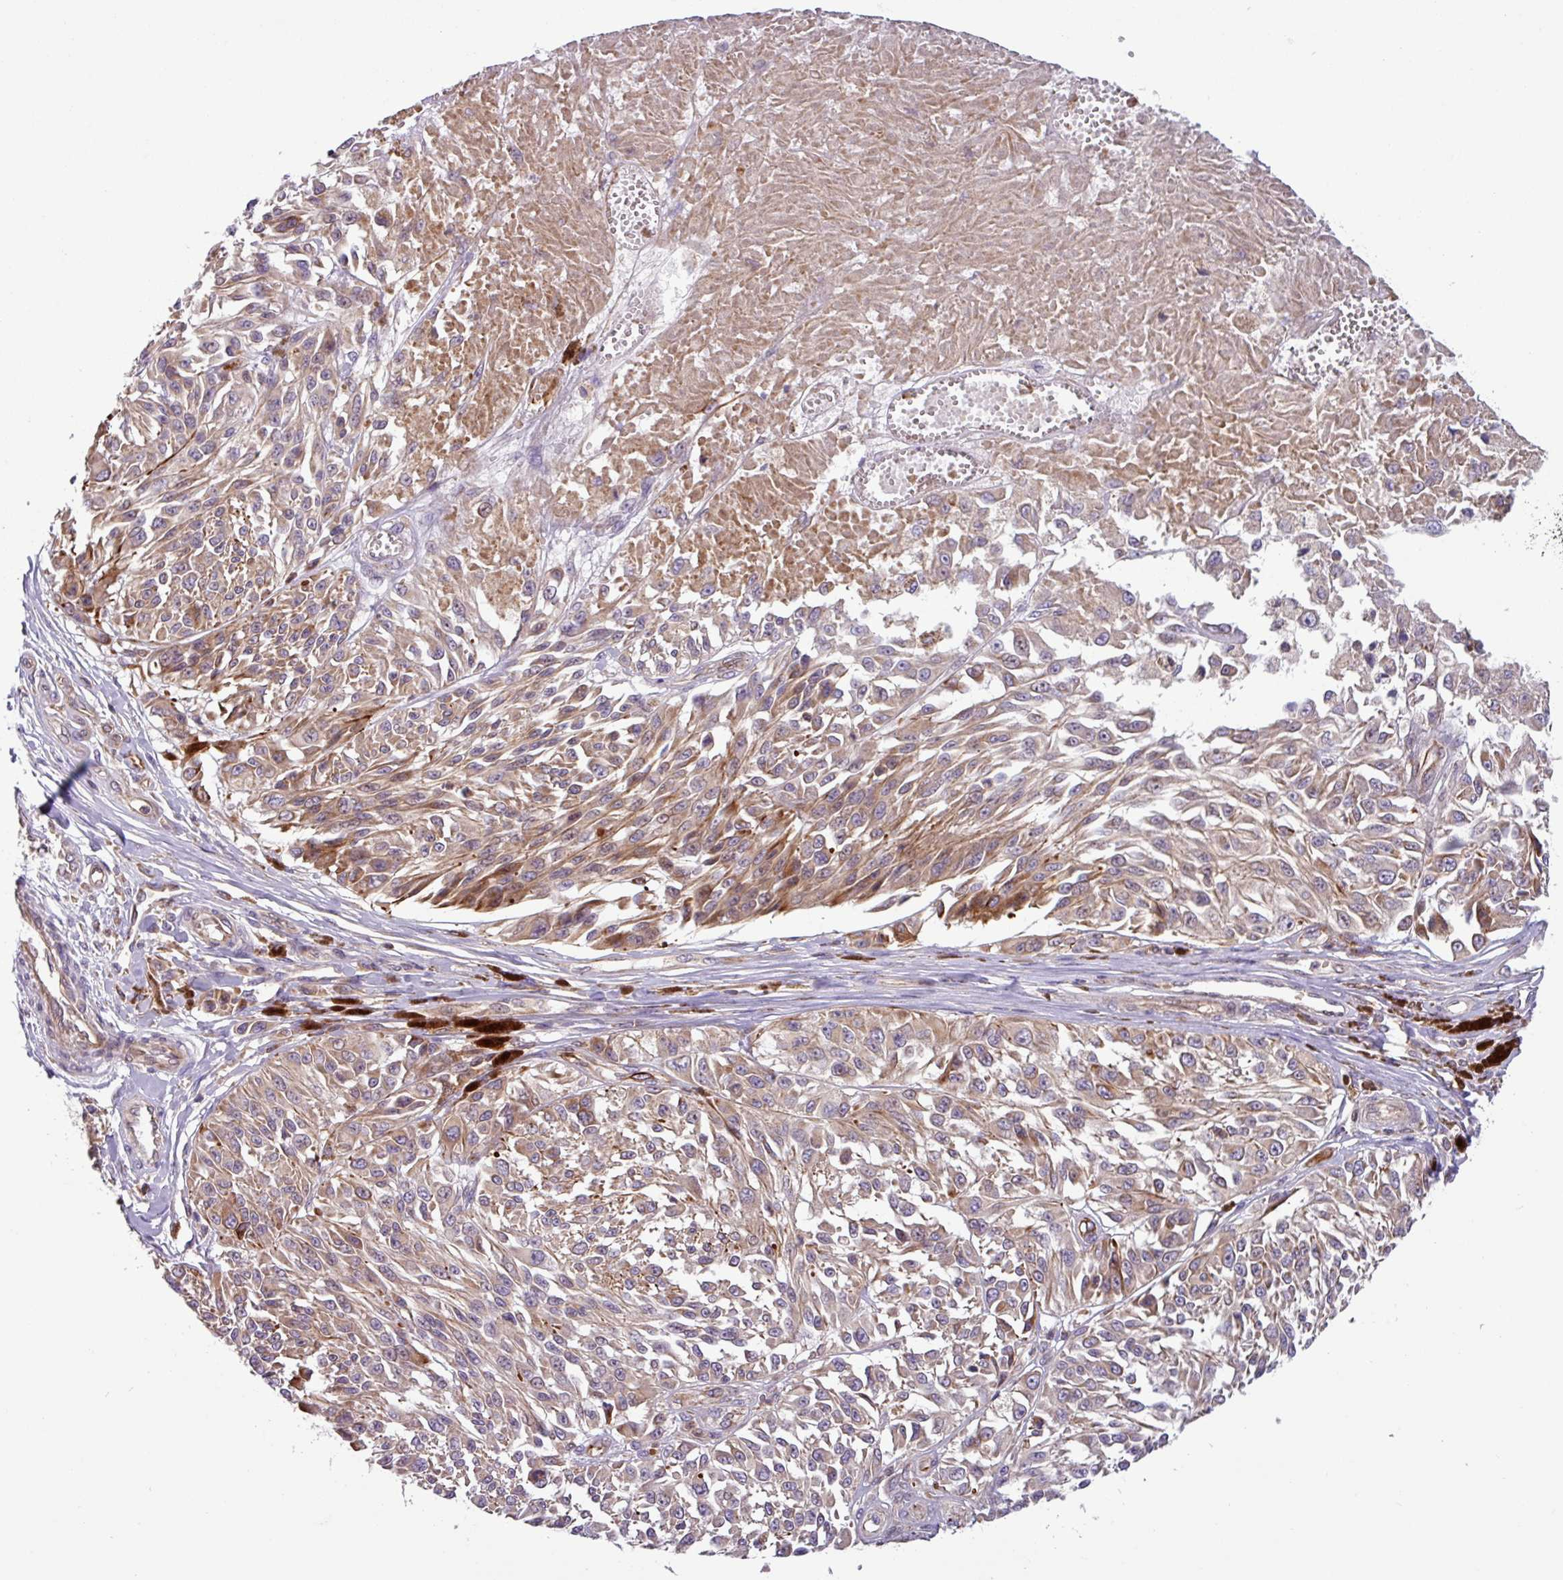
{"staining": {"intensity": "moderate", "quantity": "<25%", "location": "cytoplasmic/membranous"}, "tissue": "melanoma", "cell_type": "Tumor cells", "image_type": "cancer", "snomed": [{"axis": "morphology", "description": "Malignant melanoma, NOS"}, {"axis": "topography", "description": "Skin"}], "caption": "This image demonstrates immunohistochemistry (IHC) staining of malignant melanoma, with low moderate cytoplasmic/membranous expression in approximately <25% of tumor cells.", "gene": "PLEKHD1", "patient": {"sex": "male", "age": 94}}